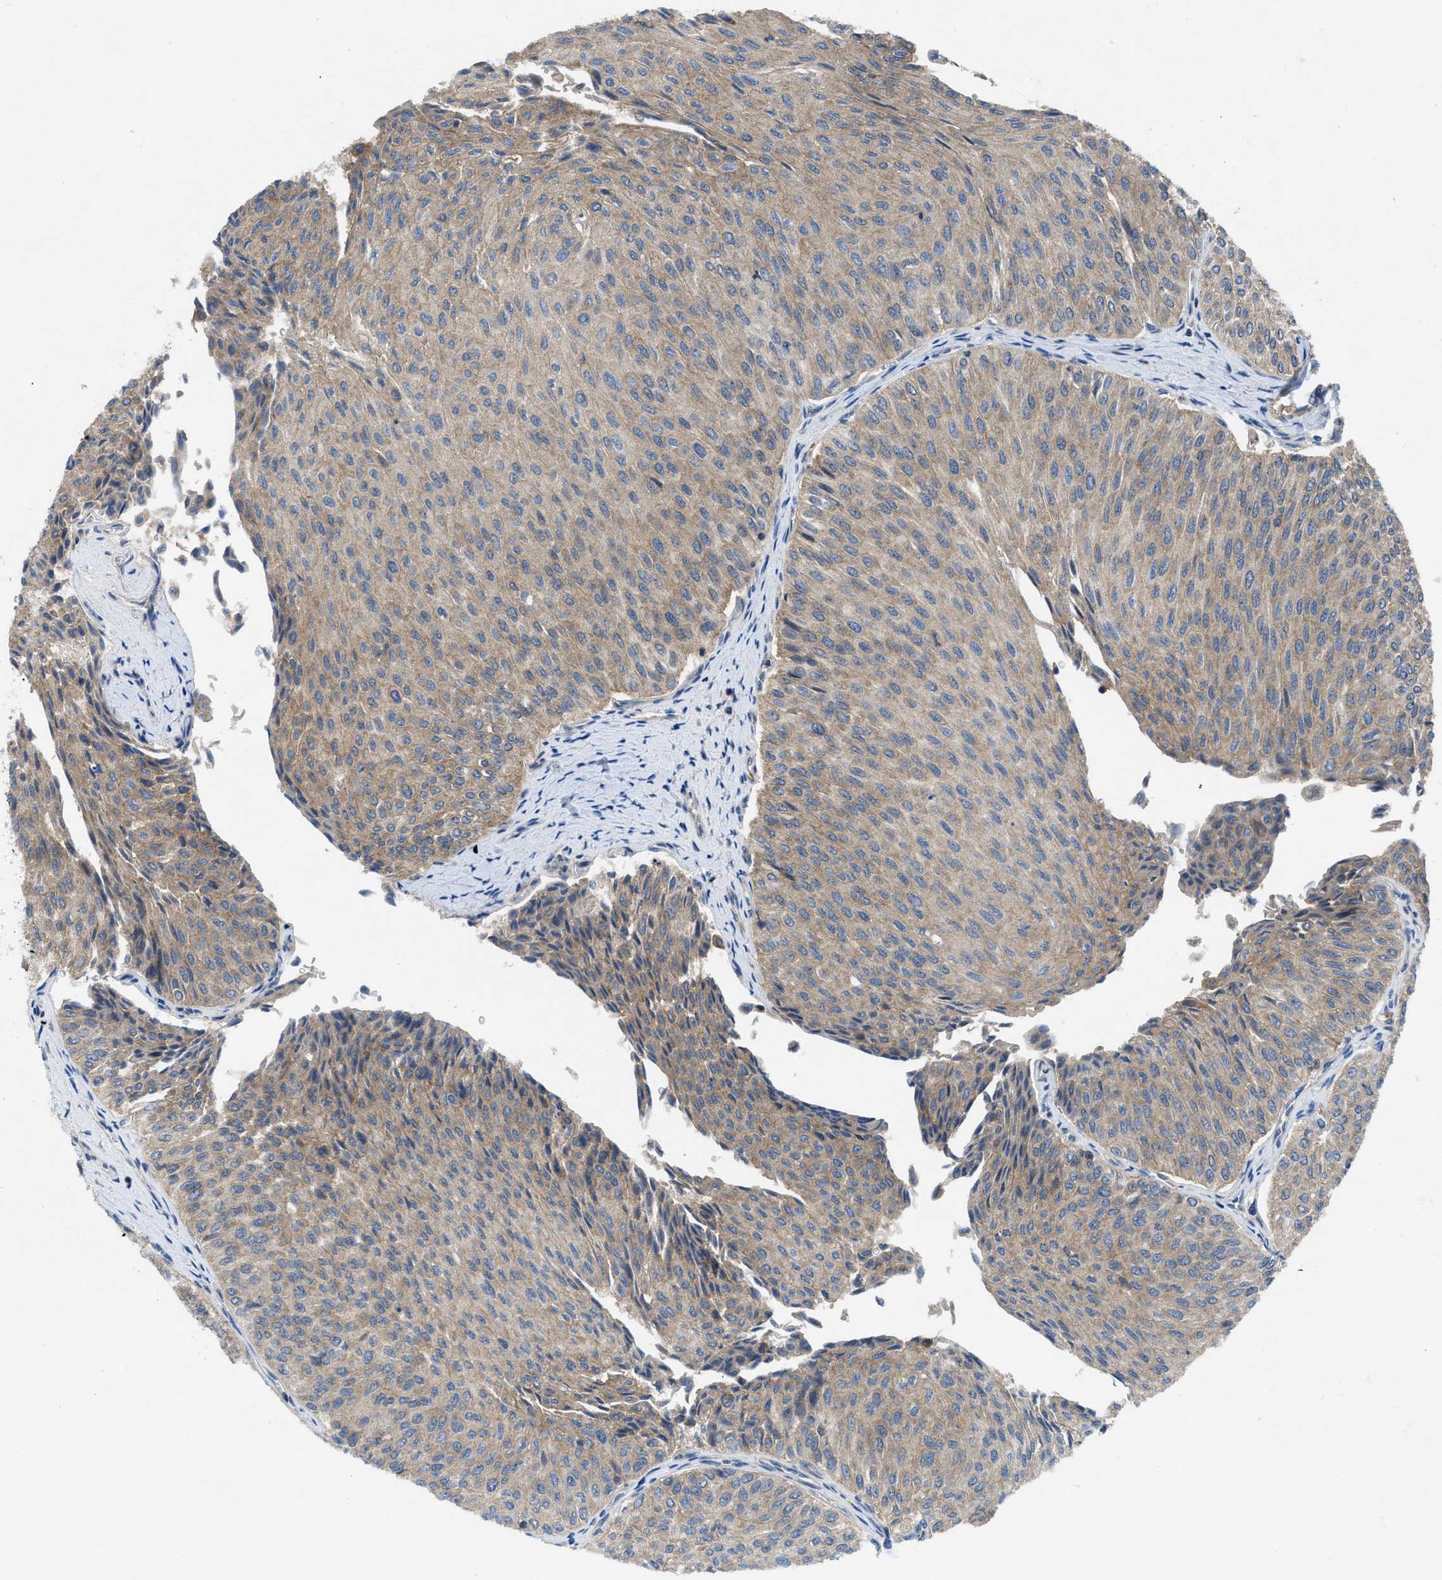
{"staining": {"intensity": "weak", "quantity": ">75%", "location": "cytoplasmic/membranous"}, "tissue": "urothelial cancer", "cell_type": "Tumor cells", "image_type": "cancer", "snomed": [{"axis": "morphology", "description": "Urothelial carcinoma, Low grade"}, {"axis": "topography", "description": "Urinary bladder"}], "caption": "Immunohistochemistry (IHC) image of neoplastic tissue: human urothelial cancer stained using IHC displays low levels of weak protein expression localized specifically in the cytoplasmic/membranous of tumor cells, appearing as a cytoplasmic/membranous brown color.", "gene": "PANX1", "patient": {"sex": "male", "age": 78}}